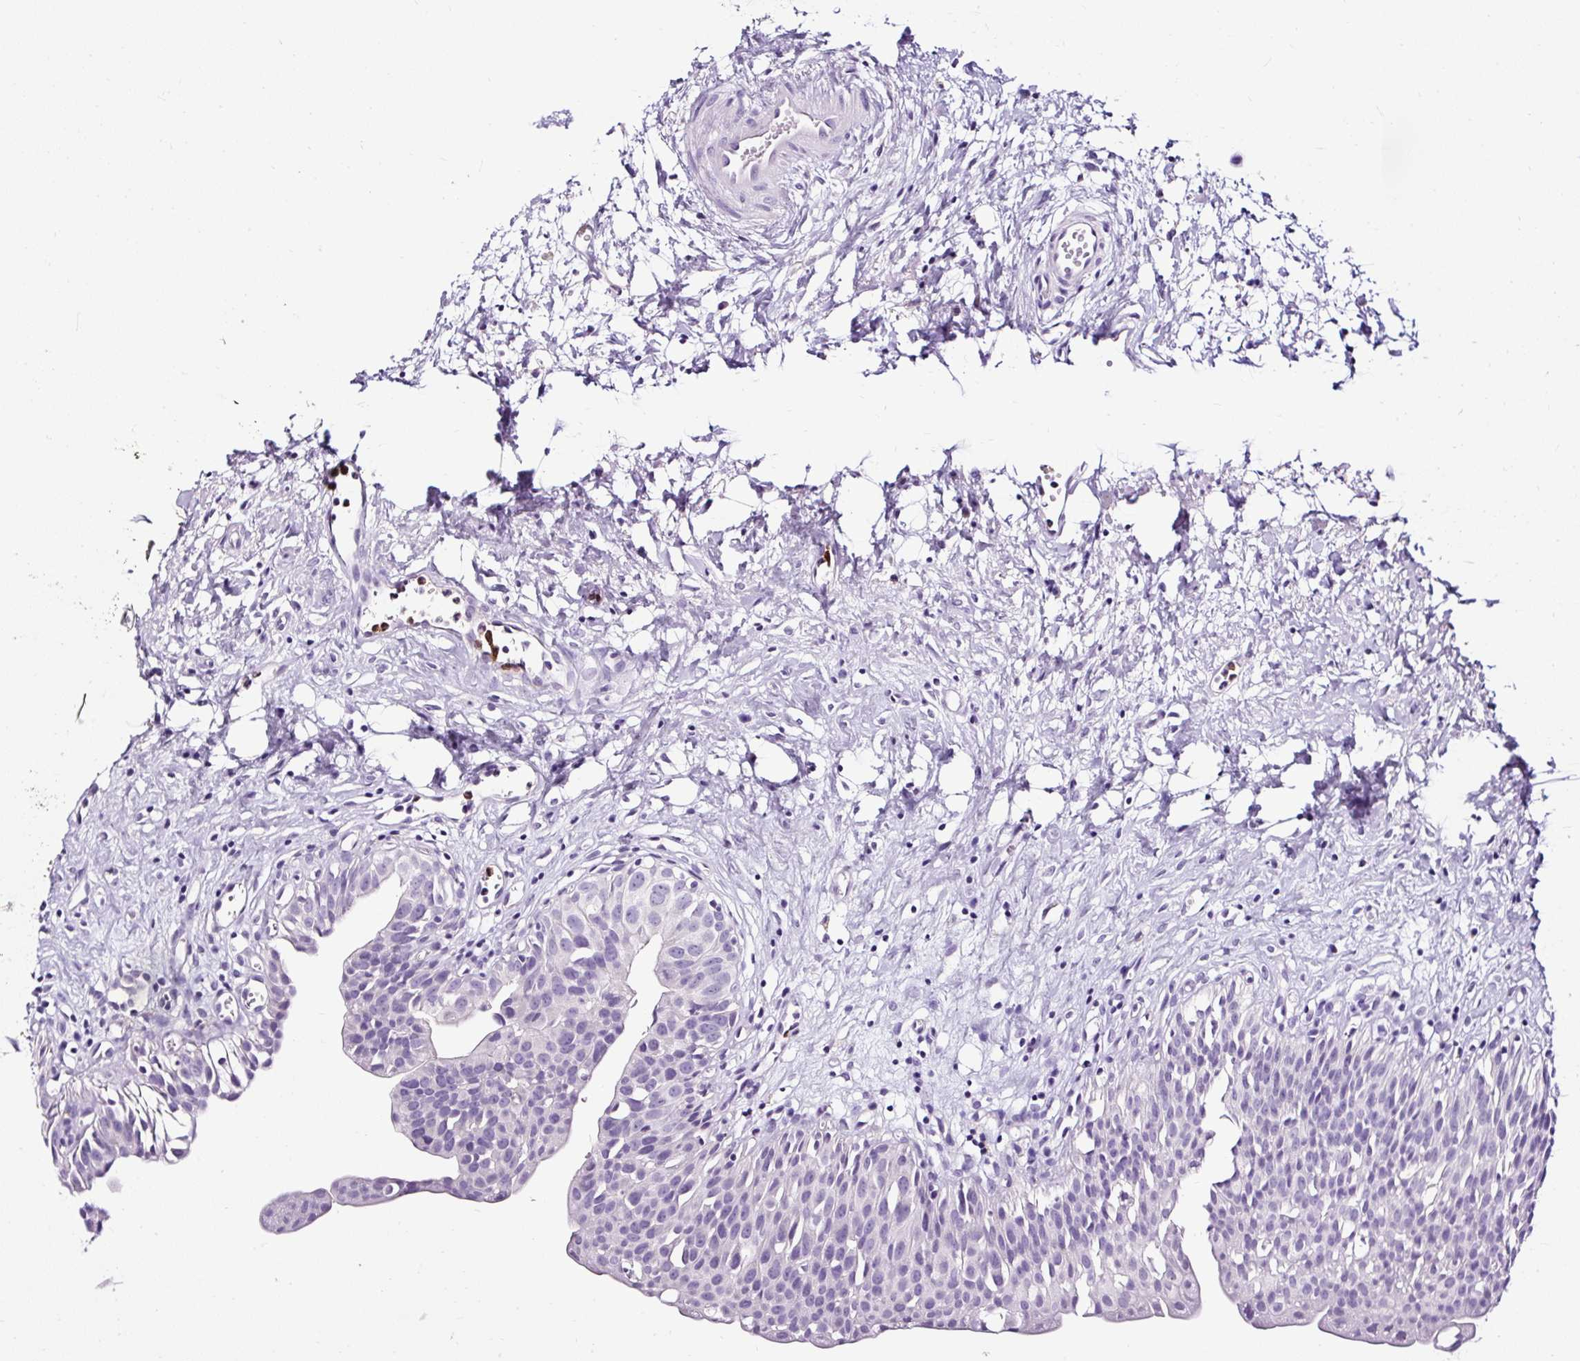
{"staining": {"intensity": "negative", "quantity": "none", "location": "none"}, "tissue": "urinary bladder", "cell_type": "Urothelial cells", "image_type": "normal", "snomed": [{"axis": "morphology", "description": "Normal tissue, NOS"}, {"axis": "topography", "description": "Urinary bladder"}], "caption": "High power microscopy micrograph of an immunohistochemistry histopathology image of unremarkable urinary bladder, revealing no significant expression in urothelial cells.", "gene": "SLC7A8", "patient": {"sex": "male", "age": 51}}